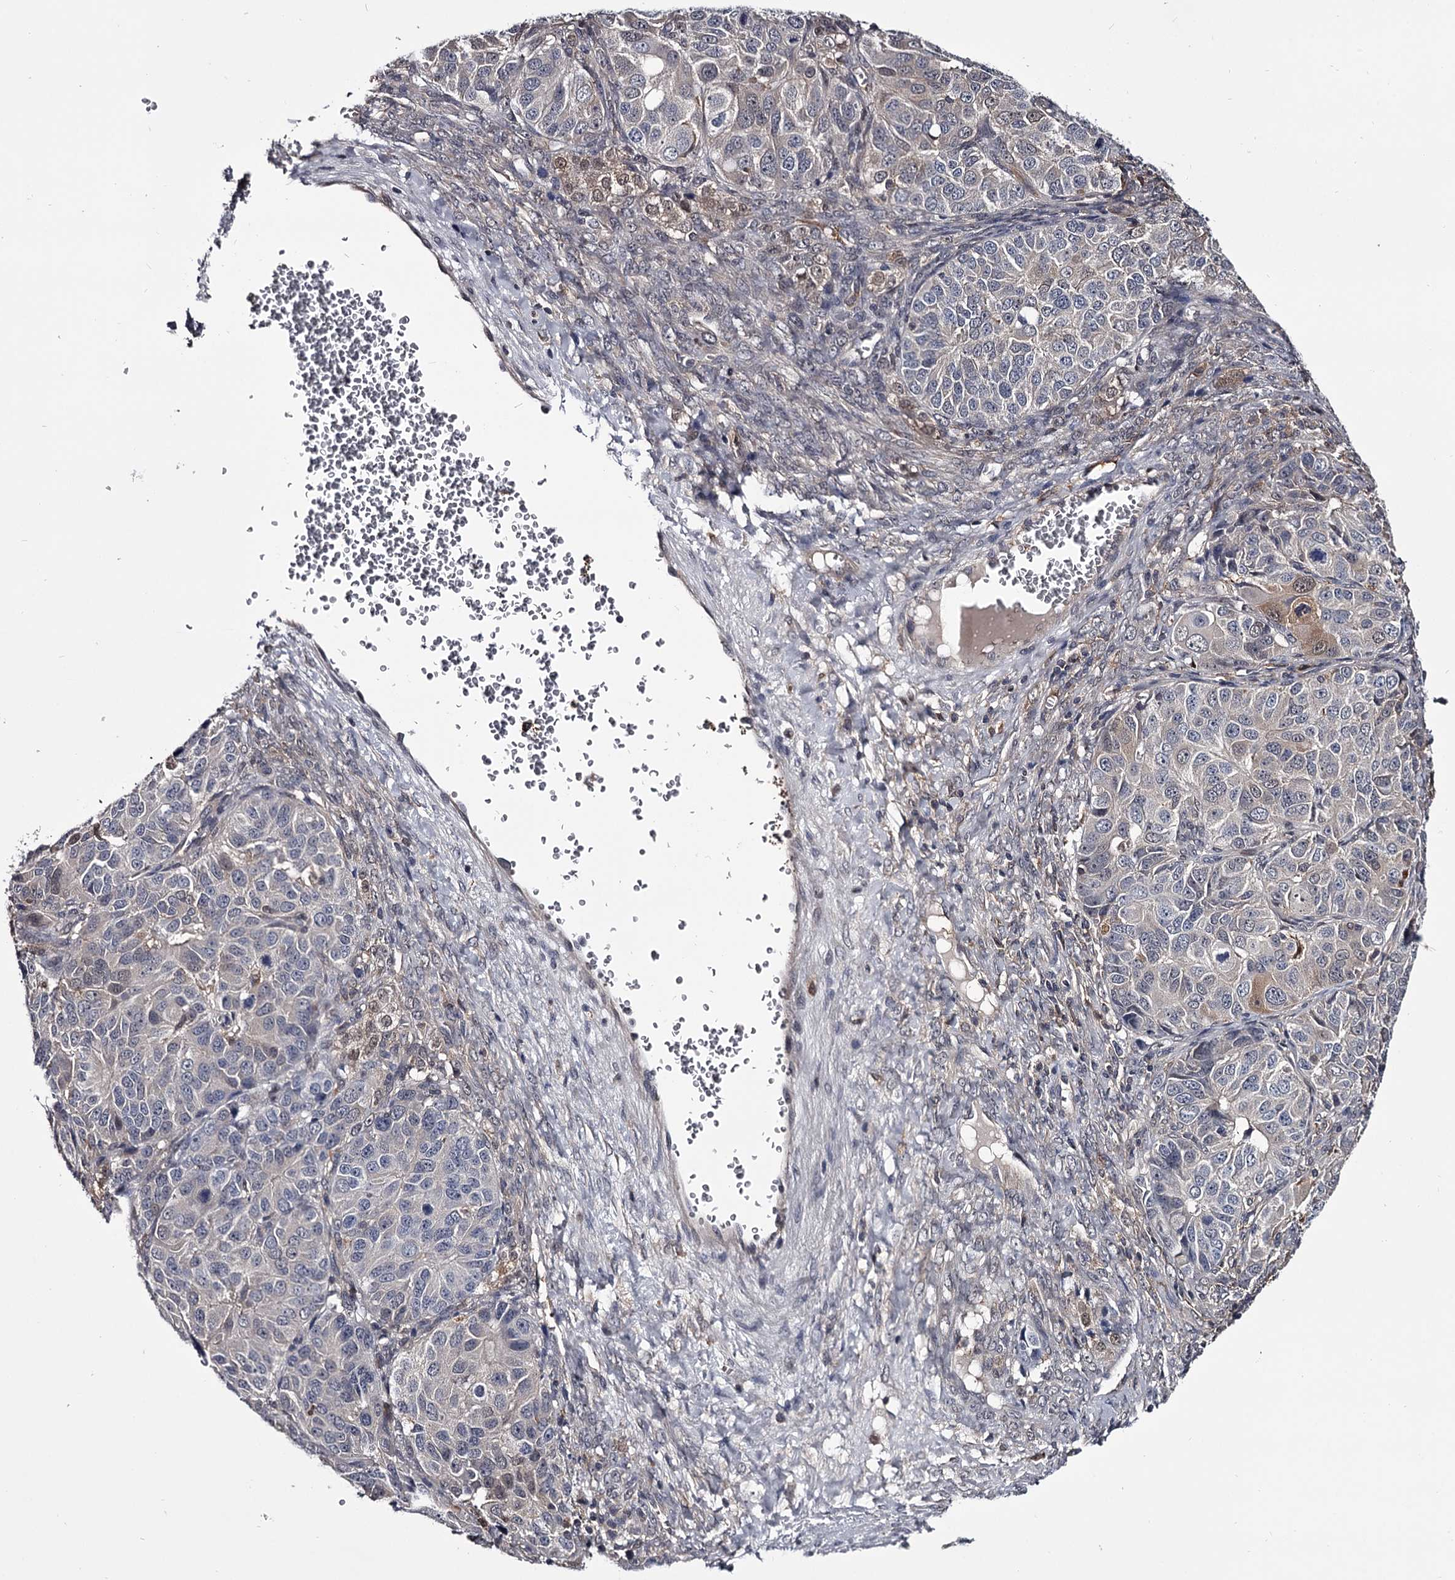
{"staining": {"intensity": "weak", "quantity": "<25%", "location": "cytoplasmic/membranous,nuclear"}, "tissue": "ovarian cancer", "cell_type": "Tumor cells", "image_type": "cancer", "snomed": [{"axis": "morphology", "description": "Carcinoma, endometroid"}, {"axis": "topography", "description": "Ovary"}], "caption": "Immunohistochemistry photomicrograph of human ovarian endometroid carcinoma stained for a protein (brown), which shows no staining in tumor cells.", "gene": "GSTO1", "patient": {"sex": "female", "age": 51}}